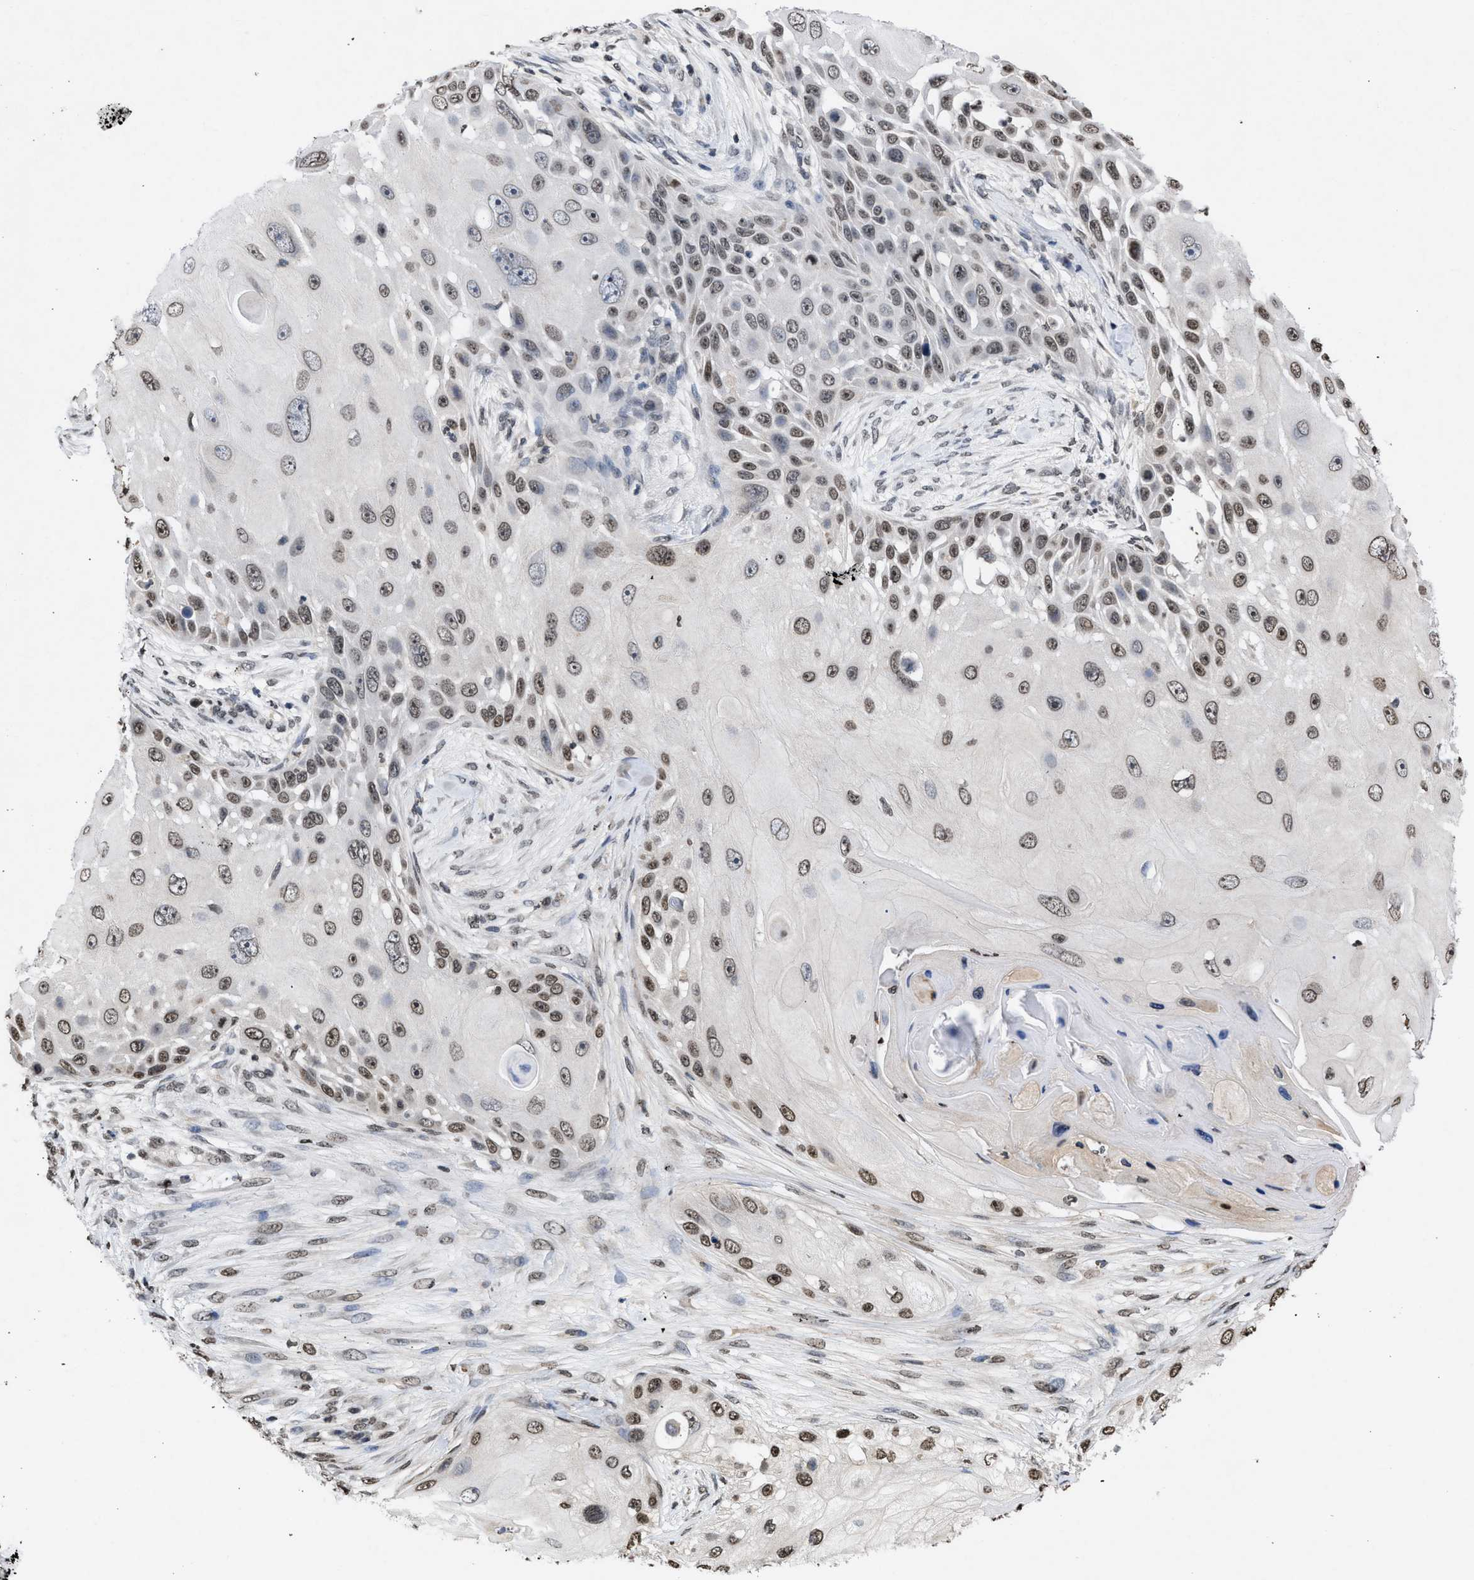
{"staining": {"intensity": "moderate", "quantity": "25%-75%", "location": "nuclear"}, "tissue": "skin cancer", "cell_type": "Tumor cells", "image_type": "cancer", "snomed": [{"axis": "morphology", "description": "Squamous cell carcinoma, NOS"}, {"axis": "topography", "description": "Skin"}], "caption": "A brown stain shows moderate nuclear expression of a protein in skin cancer (squamous cell carcinoma) tumor cells. (Stains: DAB in brown, nuclei in blue, Microscopy: brightfield microscopy at high magnification).", "gene": "NUP35", "patient": {"sex": "female", "age": 44}}